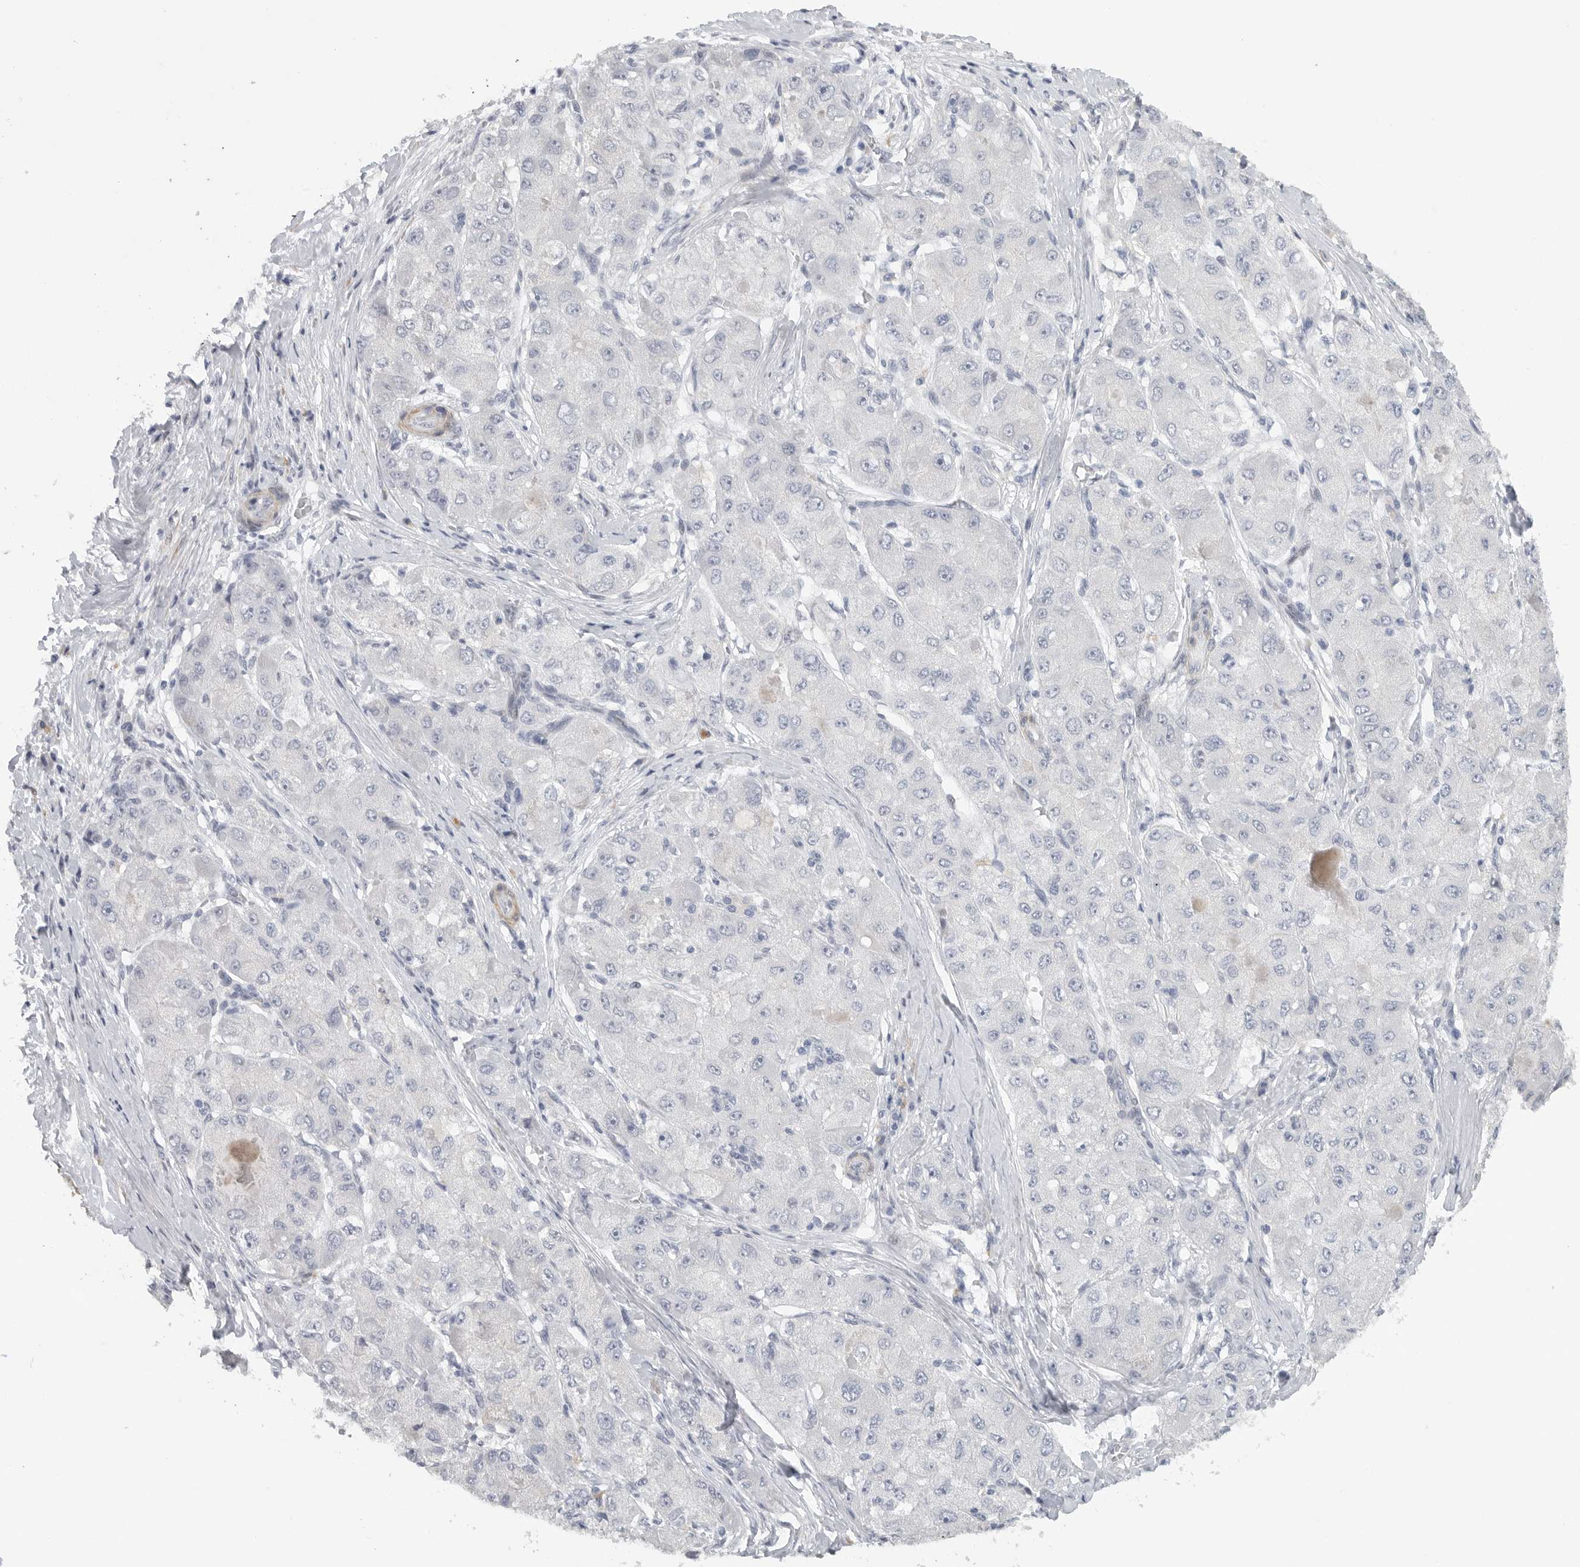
{"staining": {"intensity": "negative", "quantity": "none", "location": "none"}, "tissue": "liver cancer", "cell_type": "Tumor cells", "image_type": "cancer", "snomed": [{"axis": "morphology", "description": "Carcinoma, Hepatocellular, NOS"}, {"axis": "topography", "description": "Liver"}], "caption": "Immunohistochemical staining of human liver cancer shows no significant expression in tumor cells. (IHC, brightfield microscopy, high magnification).", "gene": "TNR", "patient": {"sex": "male", "age": 80}}